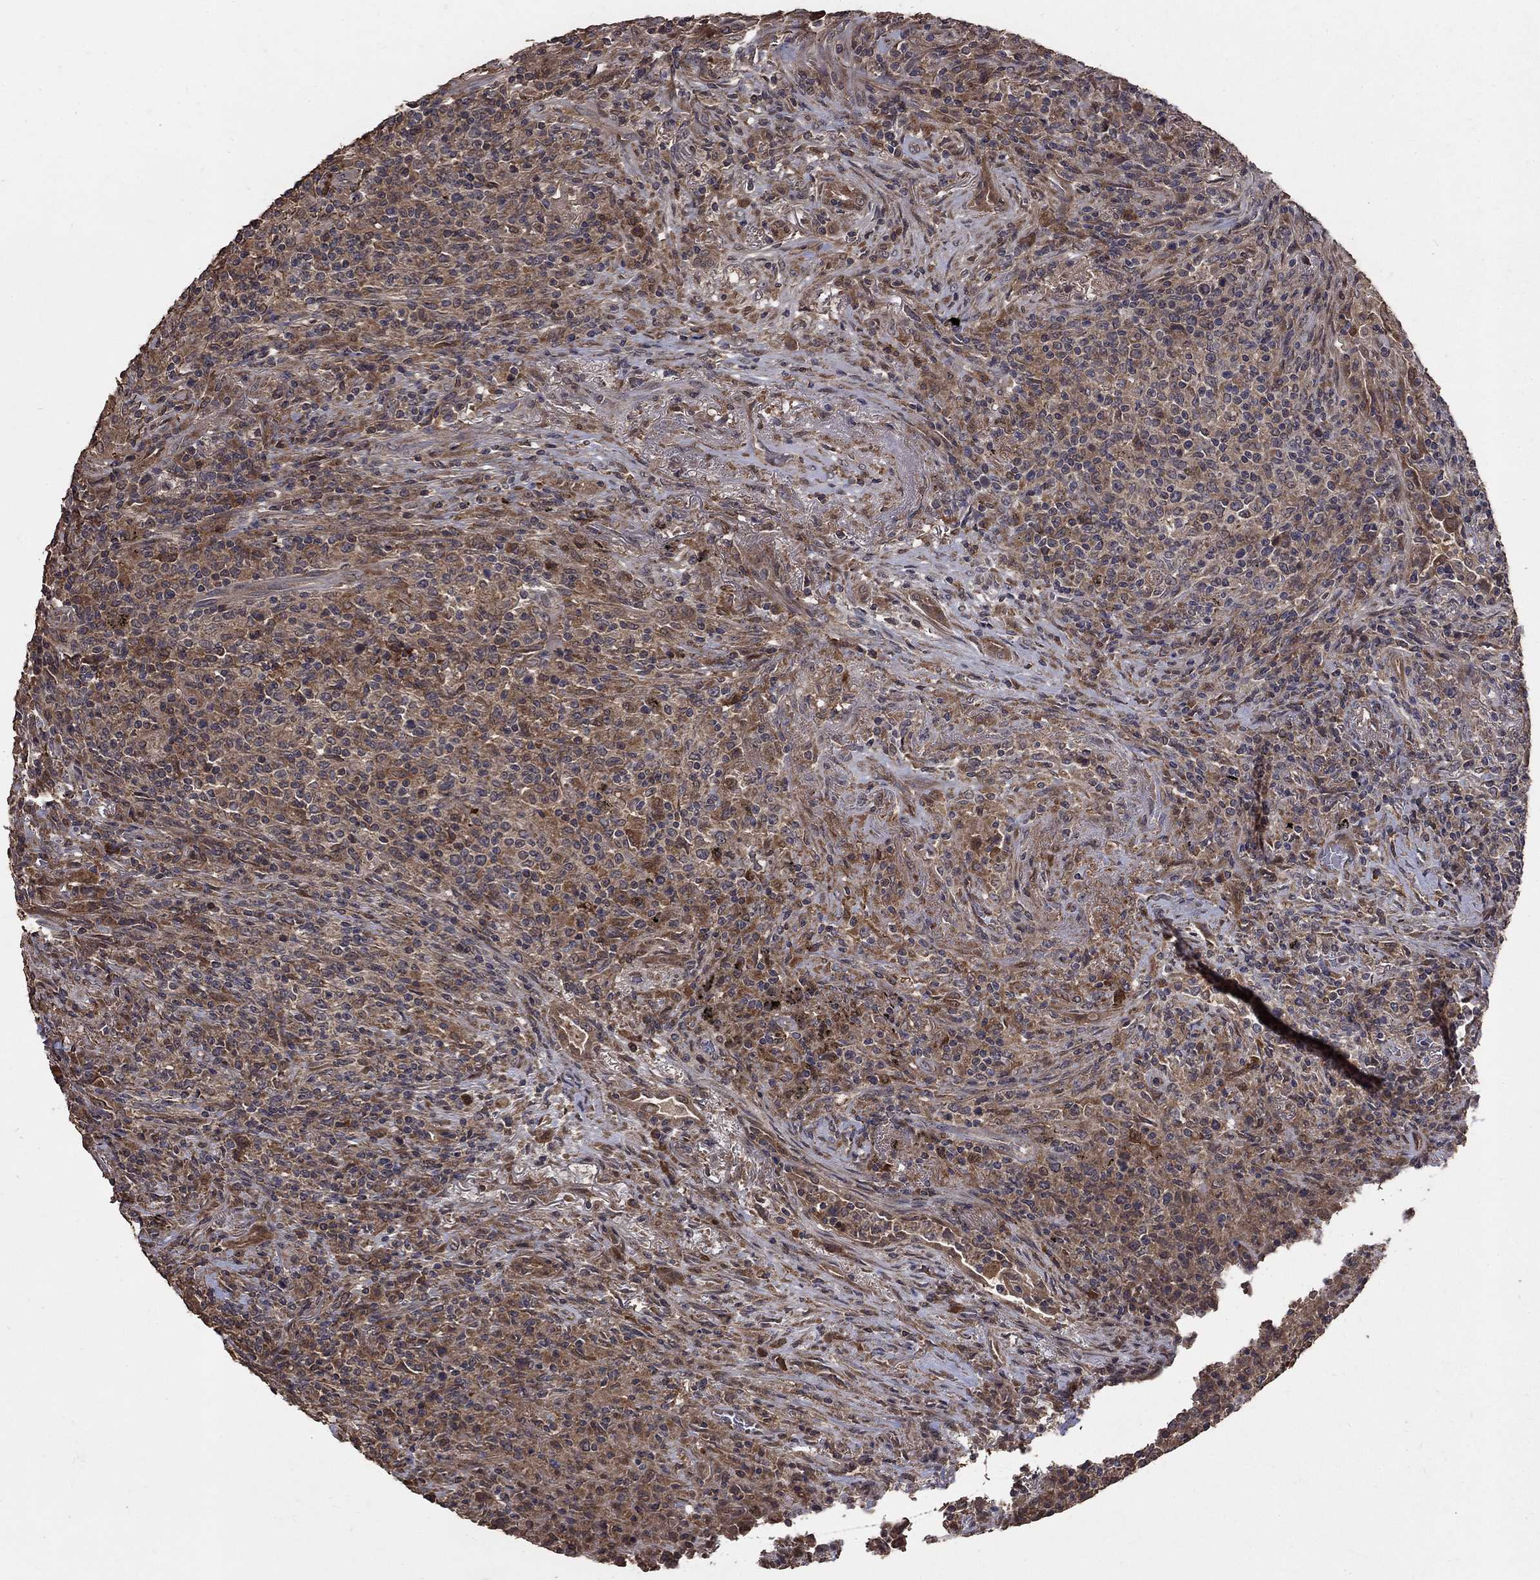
{"staining": {"intensity": "moderate", "quantity": ">75%", "location": "cytoplasmic/membranous"}, "tissue": "lymphoma", "cell_type": "Tumor cells", "image_type": "cancer", "snomed": [{"axis": "morphology", "description": "Malignant lymphoma, non-Hodgkin's type, High grade"}, {"axis": "topography", "description": "Lung"}], "caption": "A brown stain shows moderate cytoplasmic/membranous positivity of a protein in human lymphoma tumor cells.", "gene": "C17orf75", "patient": {"sex": "male", "age": 79}}